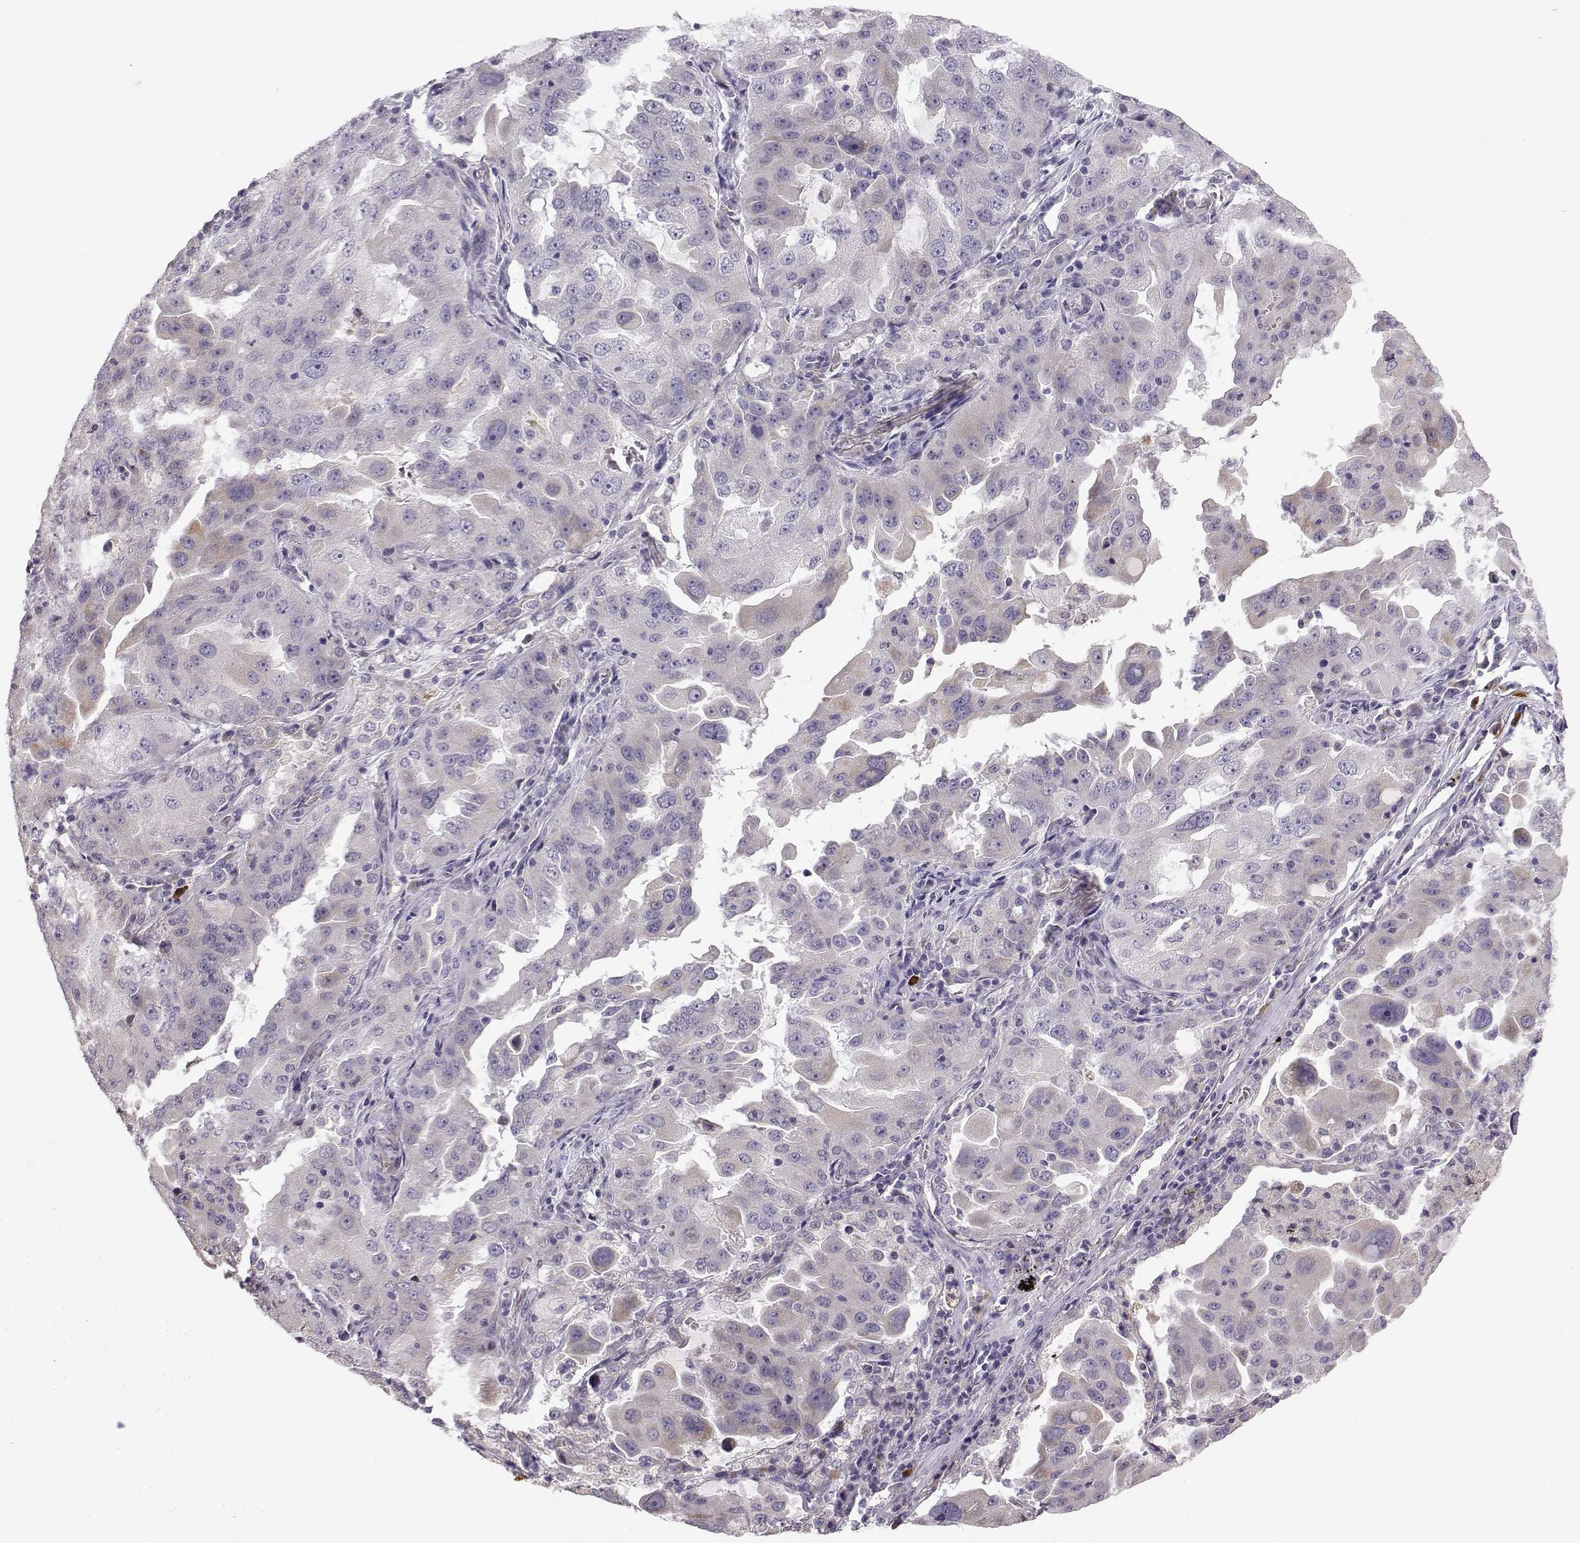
{"staining": {"intensity": "moderate", "quantity": "25%-75%", "location": "cytoplasmic/membranous"}, "tissue": "lung cancer", "cell_type": "Tumor cells", "image_type": "cancer", "snomed": [{"axis": "morphology", "description": "Adenocarcinoma, NOS"}, {"axis": "topography", "description": "Lung"}], "caption": "A high-resolution histopathology image shows IHC staining of lung cancer (adenocarcinoma), which shows moderate cytoplasmic/membranous expression in approximately 25%-75% of tumor cells.", "gene": "ACSL6", "patient": {"sex": "female", "age": 61}}